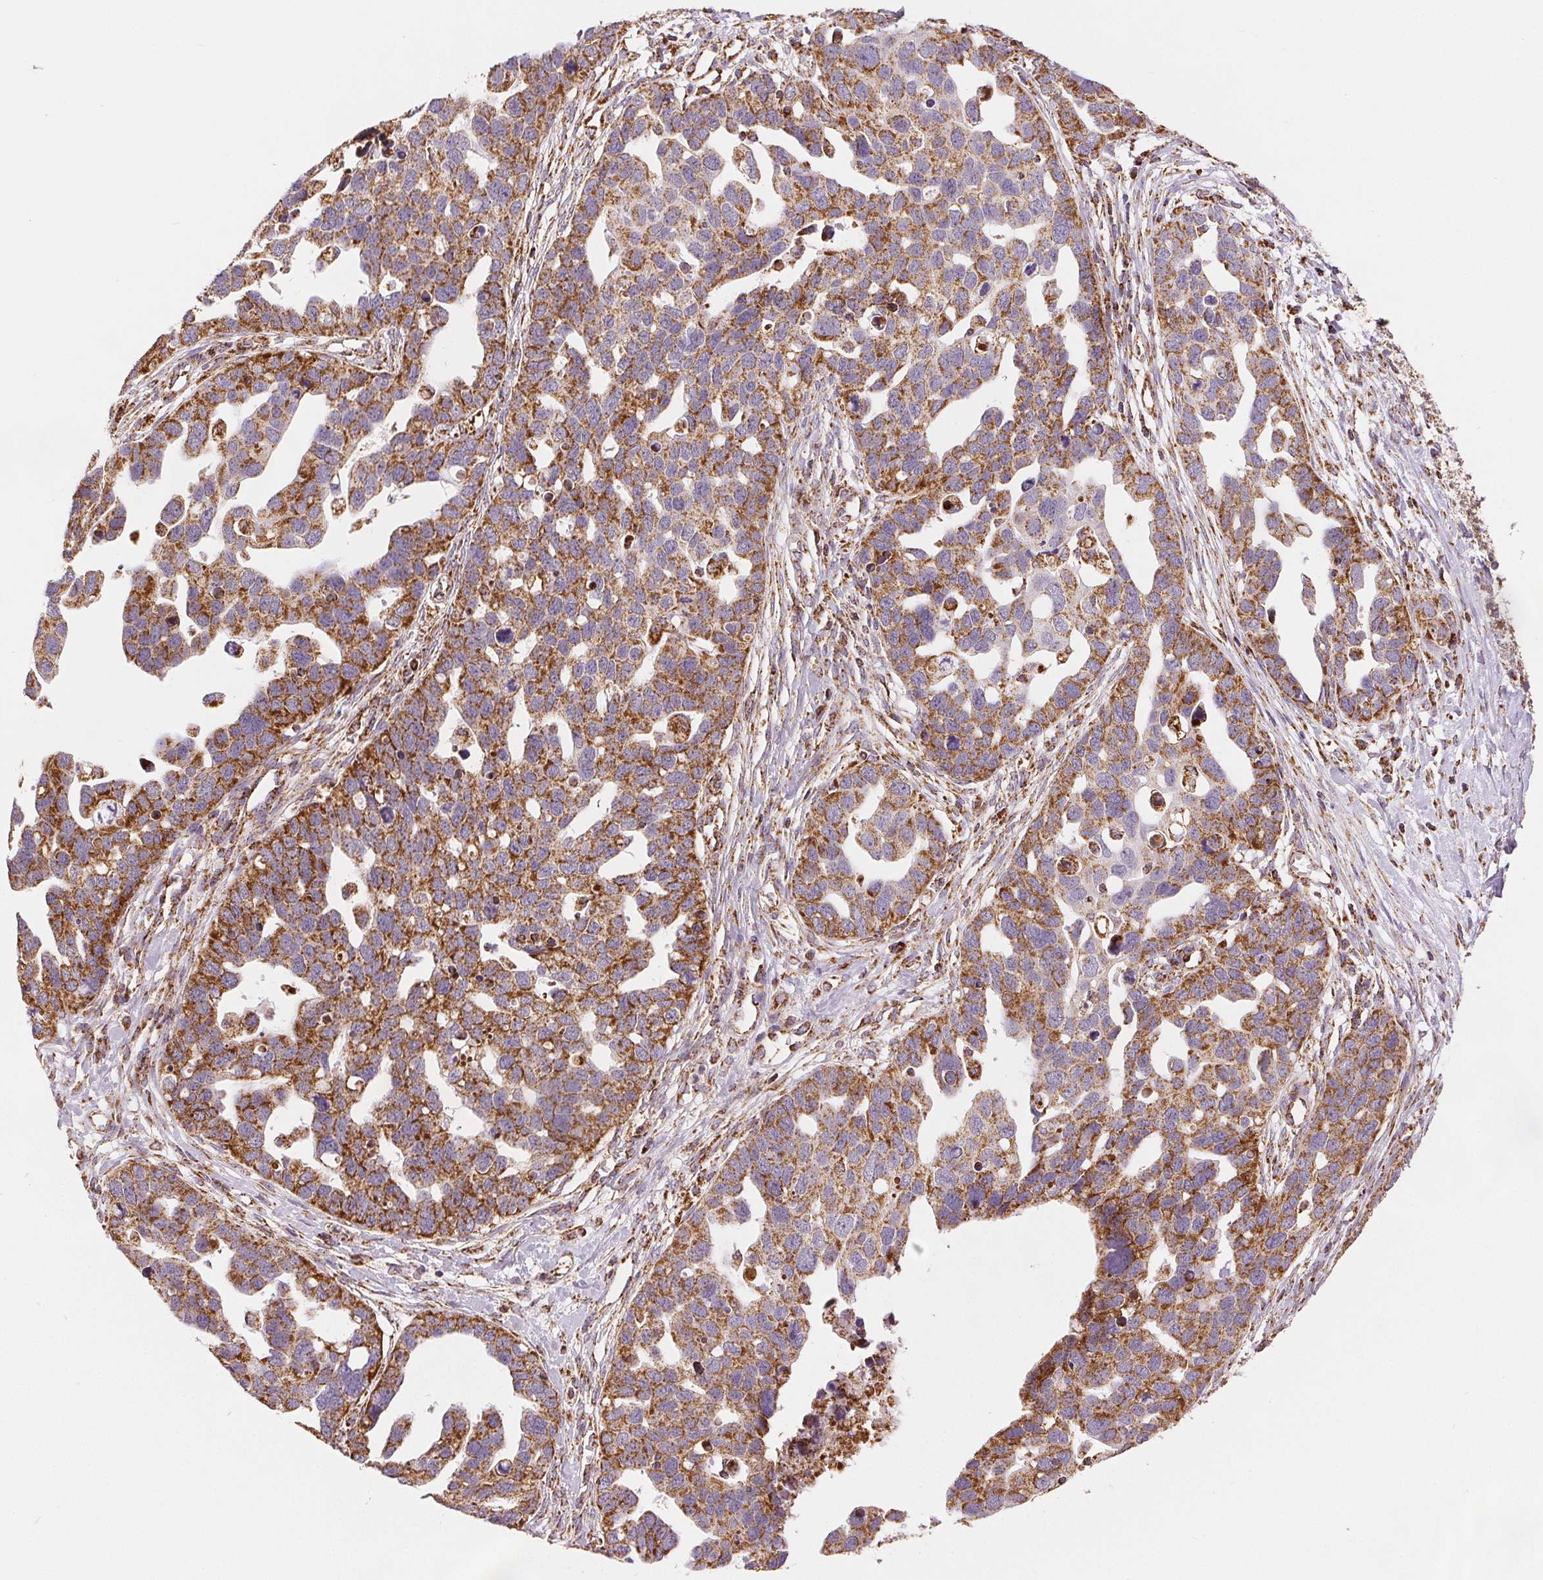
{"staining": {"intensity": "strong", "quantity": ">75%", "location": "cytoplasmic/membranous"}, "tissue": "ovarian cancer", "cell_type": "Tumor cells", "image_type": "cancer", "snomed": [{"axis": "morphology", "description": "Cystadenocarcinoma, serous, NOS"}, {"axis": "topography", "description": "Ovary"}], "caption": "Immunohistochemistry photomicrograph of human serous cystadenocarcinoma (ovarian) stained for a protein (brown), which shows high levels of strong cytoplasmic/membranous positivity in about >75% of tumor cells.", "gene": "SDHB", "patient": {"sex": "female", "age": 54}}